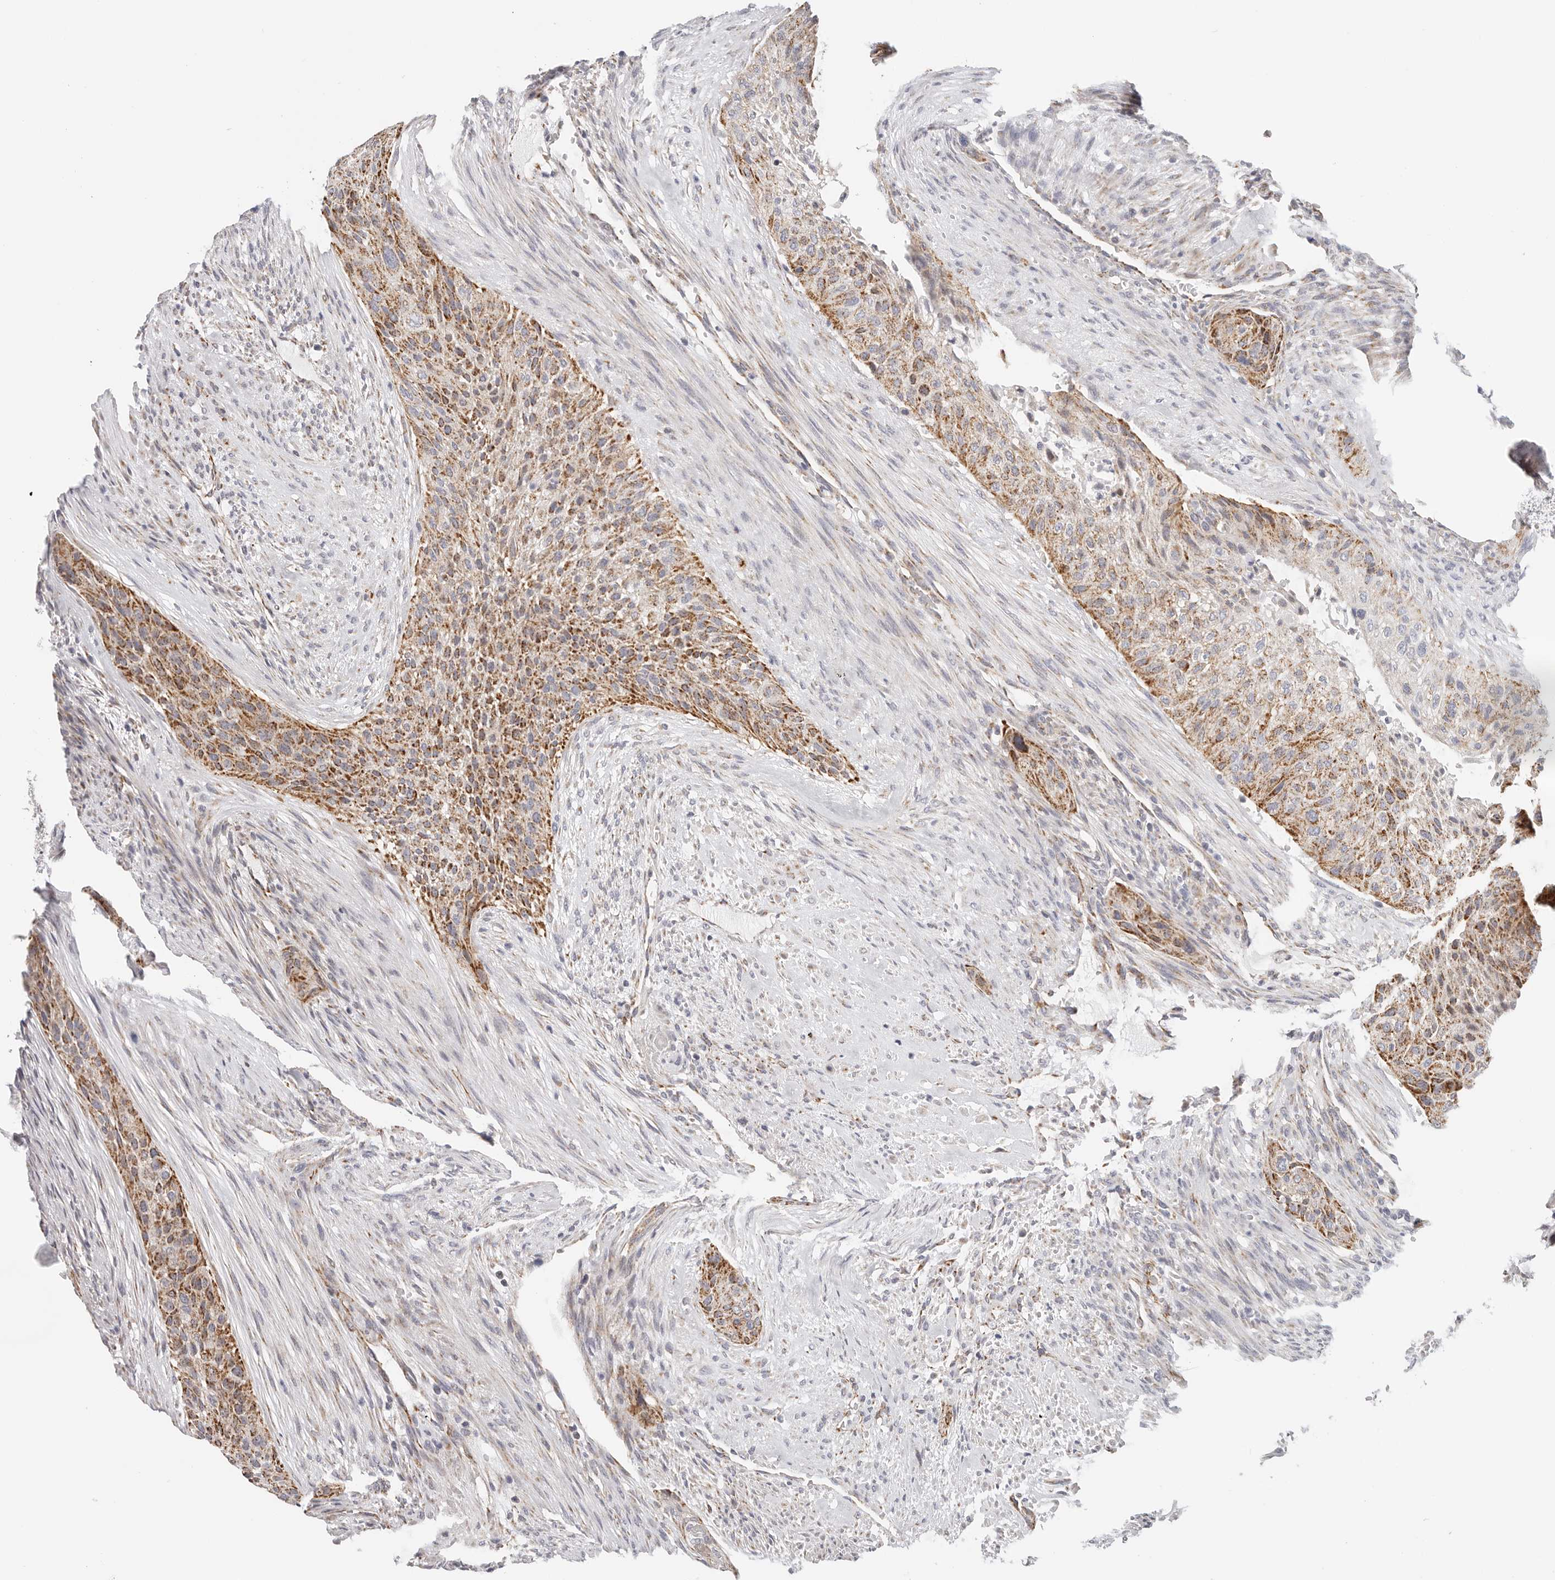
{"staining": {"intensity": "moderate", "quantity": ">75%", "location": "cytoplasmic/membranous"}, "tissue": "urothelial cancer", "cell_type": "Tumor cells", "image_type": "cancer", "snomed": [{"axis": "morphology", "description": "Urothelial carcinoma, High grade"}, {"axis": "topography", "description": "Urinary bladder"}], "caption": "Brown immunohistochemical staining in human urothelial carcinoma (high-grade) exhibits moderate cytoplasmic/membranous staining in approximately >75% of tumor cells.", "gene": "AFDN", "patient": {"sex": "male", "age": 35}}